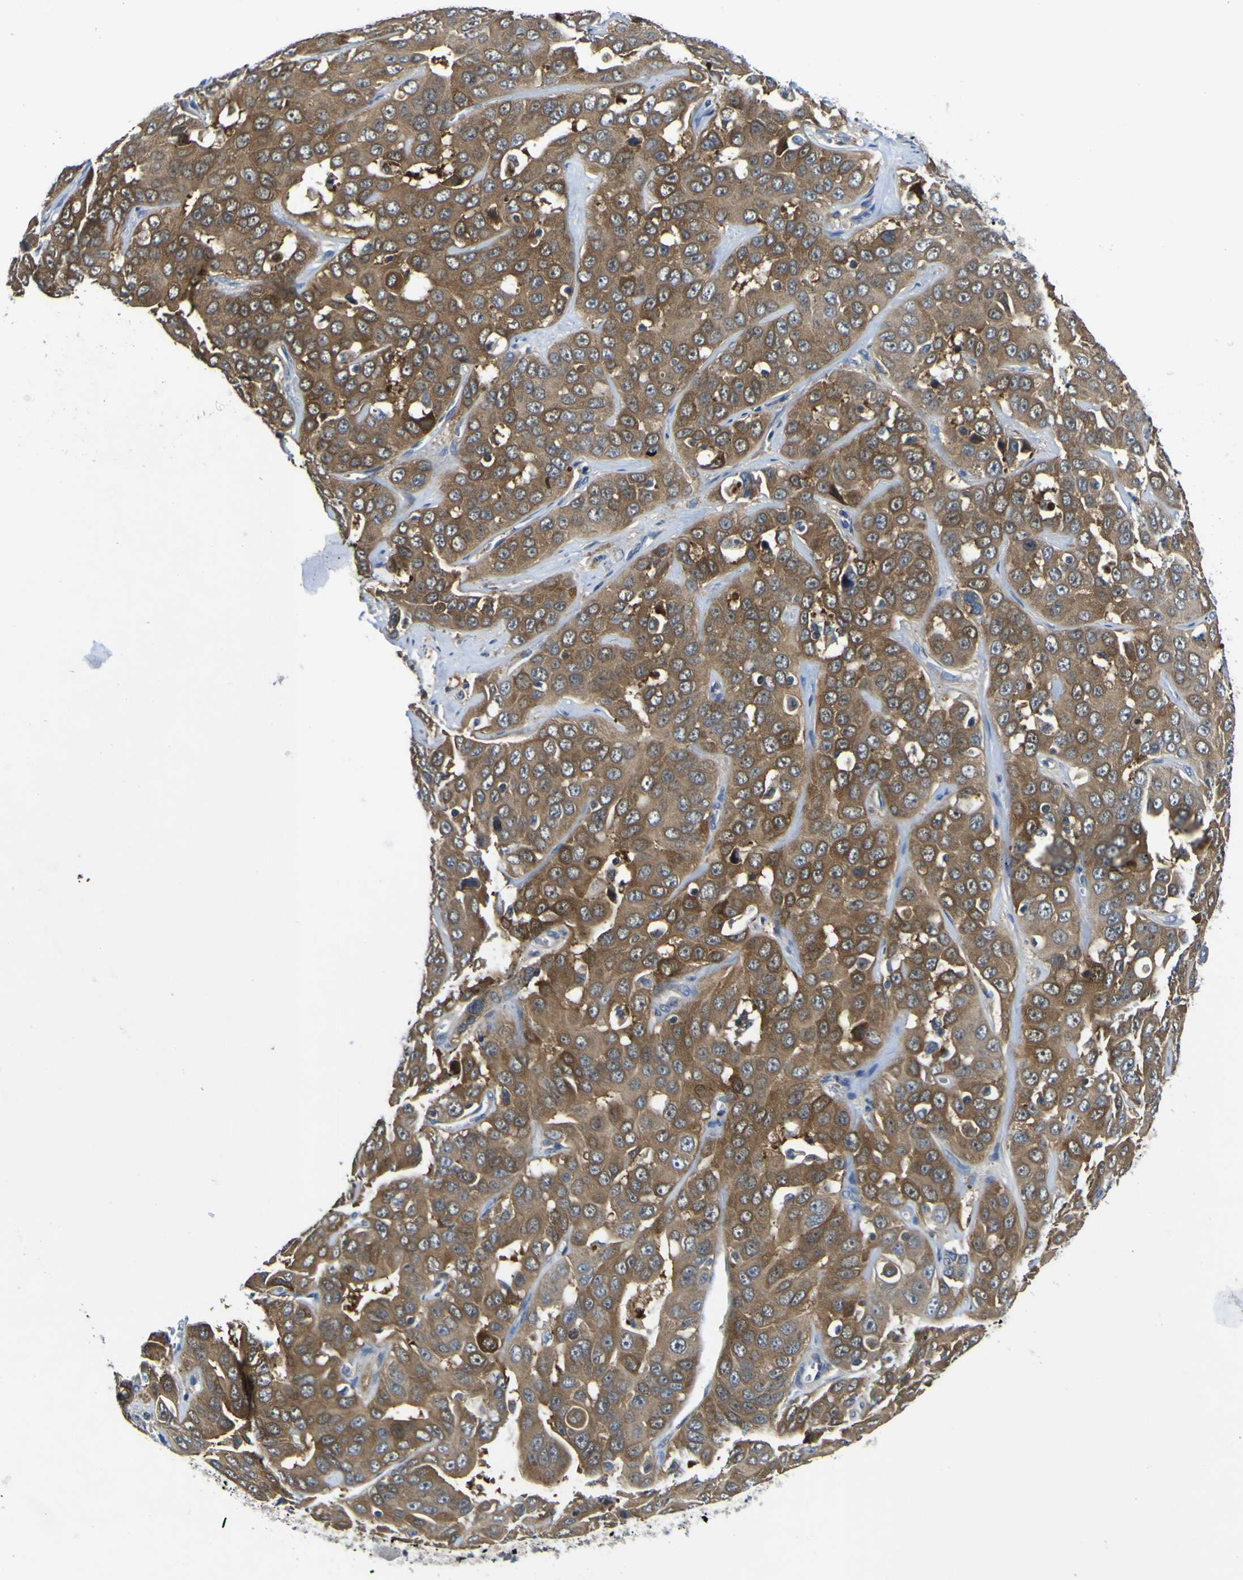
{"staining": {"intensity": "moderate", "quantity": ">75%", "location": "cytoplasmic/membranous"}, "tissue": "liver cancer", "cell_type": "Tumor cells", "image_type": "cancer", "snomed": [{"axis": "morphology", "description": "Cholangiocarcinoma"}, {"axis": "topography", "description": "Liver"}], "caption": "A brown stain labels moderate cytoplasmic/membranous staining of a protein in cholangiocarcinoma (liver) tumor cells. The staining was performed using DAB (3,3'-diaminobenzidine), with brown indicating positive protein expression. Nuclei are stained blue with hematoxylin.", "gene": "EML2", "patient": {"sex": "female", "age": 52}}